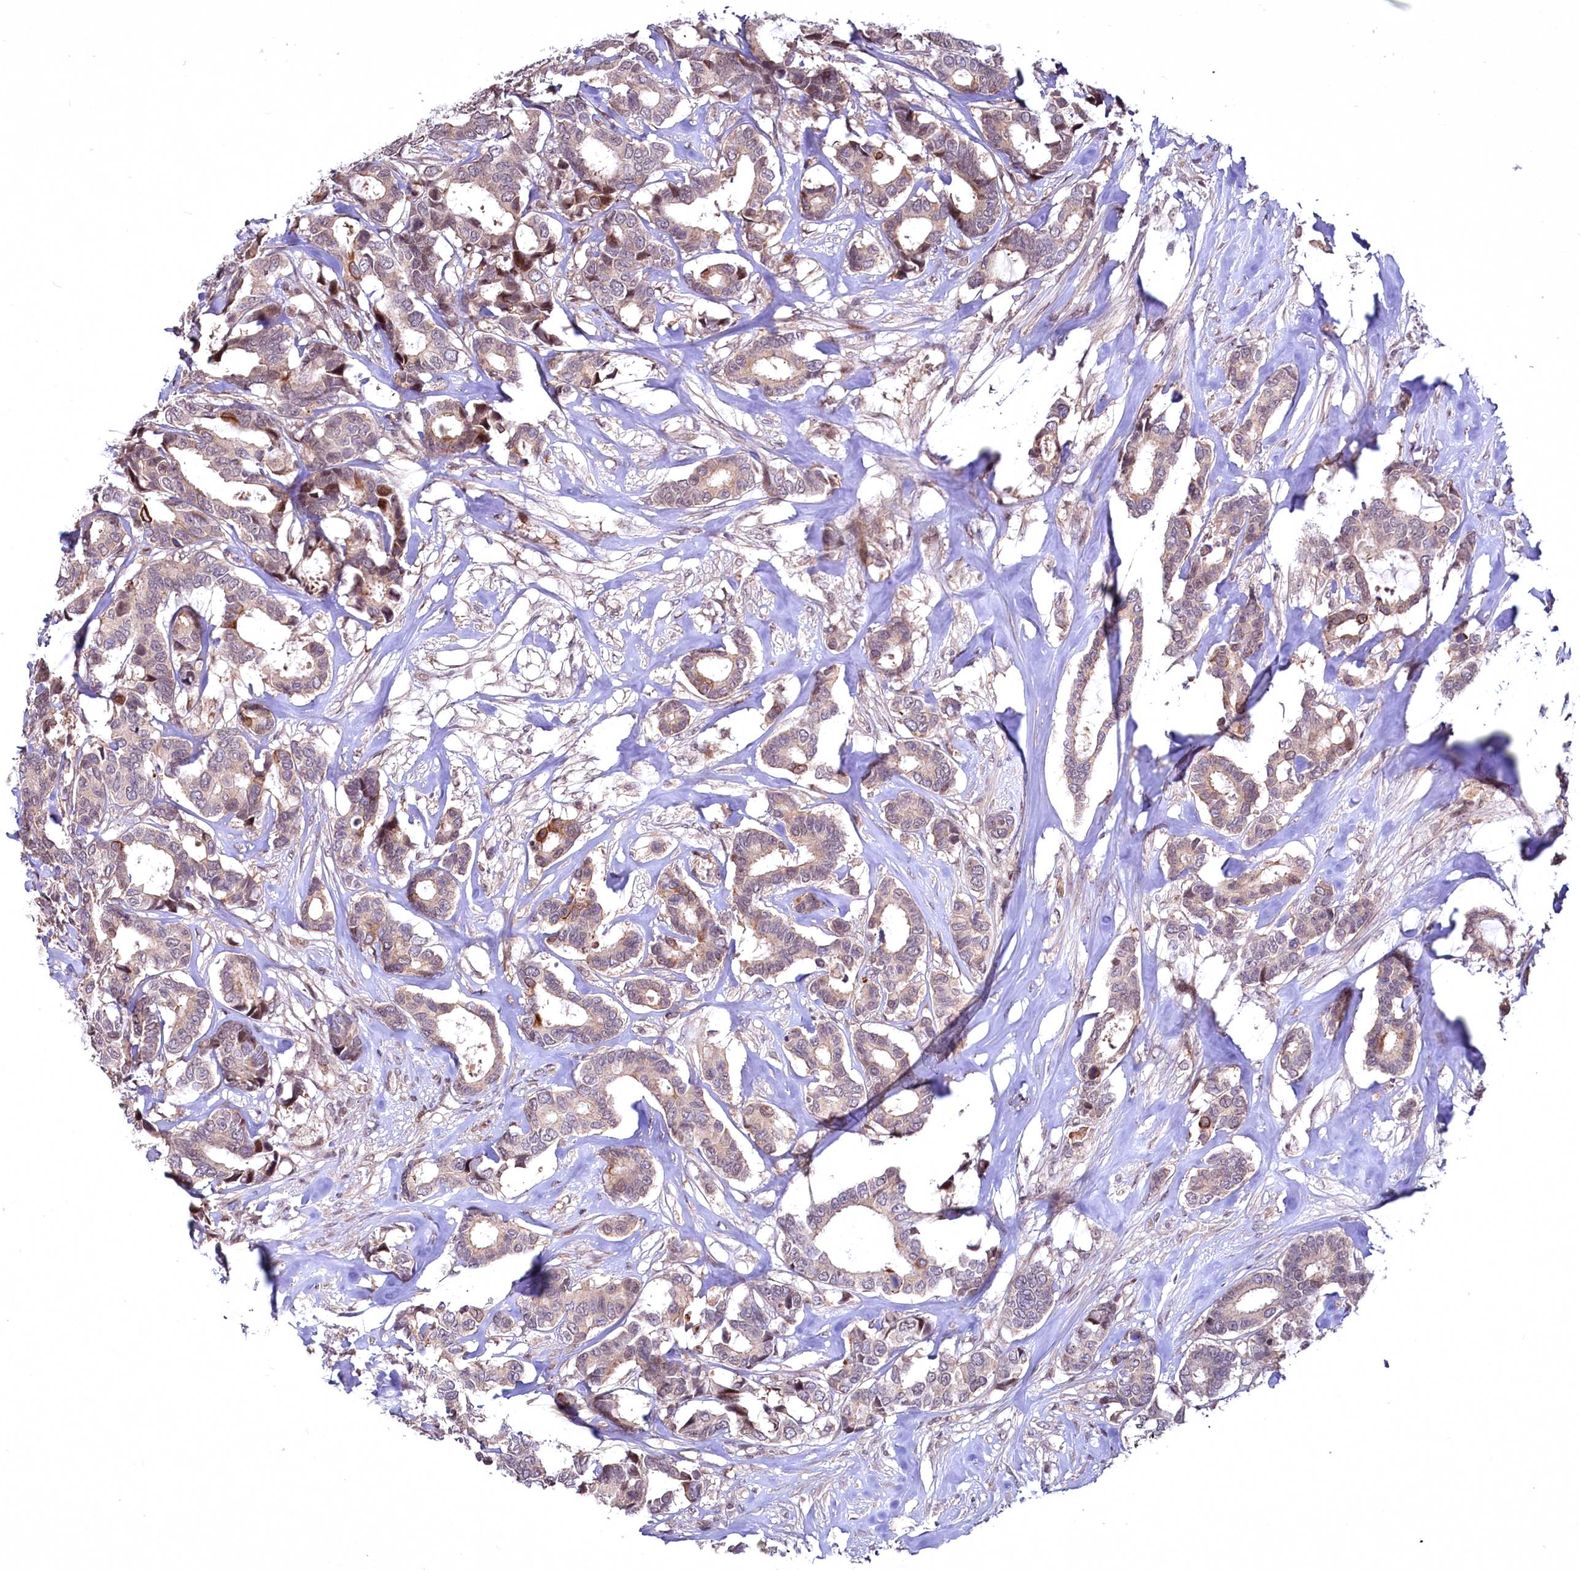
{"staining": {"intensity": "moderate", "quantity": "<25%", "location": "nuclear"}, "tissue": "breast cancer", "cell_type": "Tumor cells", "image_type": "cancer", "snomed": [{"axis": "morphology", "description": "Duct carcinoma"}, {"axis": "topography", "description": "Breast"}], "caption": "Immunohistochemistry image of human breast intraductal carcinoma stained for a protein (brown), which displays low levels of moderate nuclear staining in approximately <25% of tumor cells.", "gene": "N4BP2L1", "patient": {"sex": "female", "age": 87}}